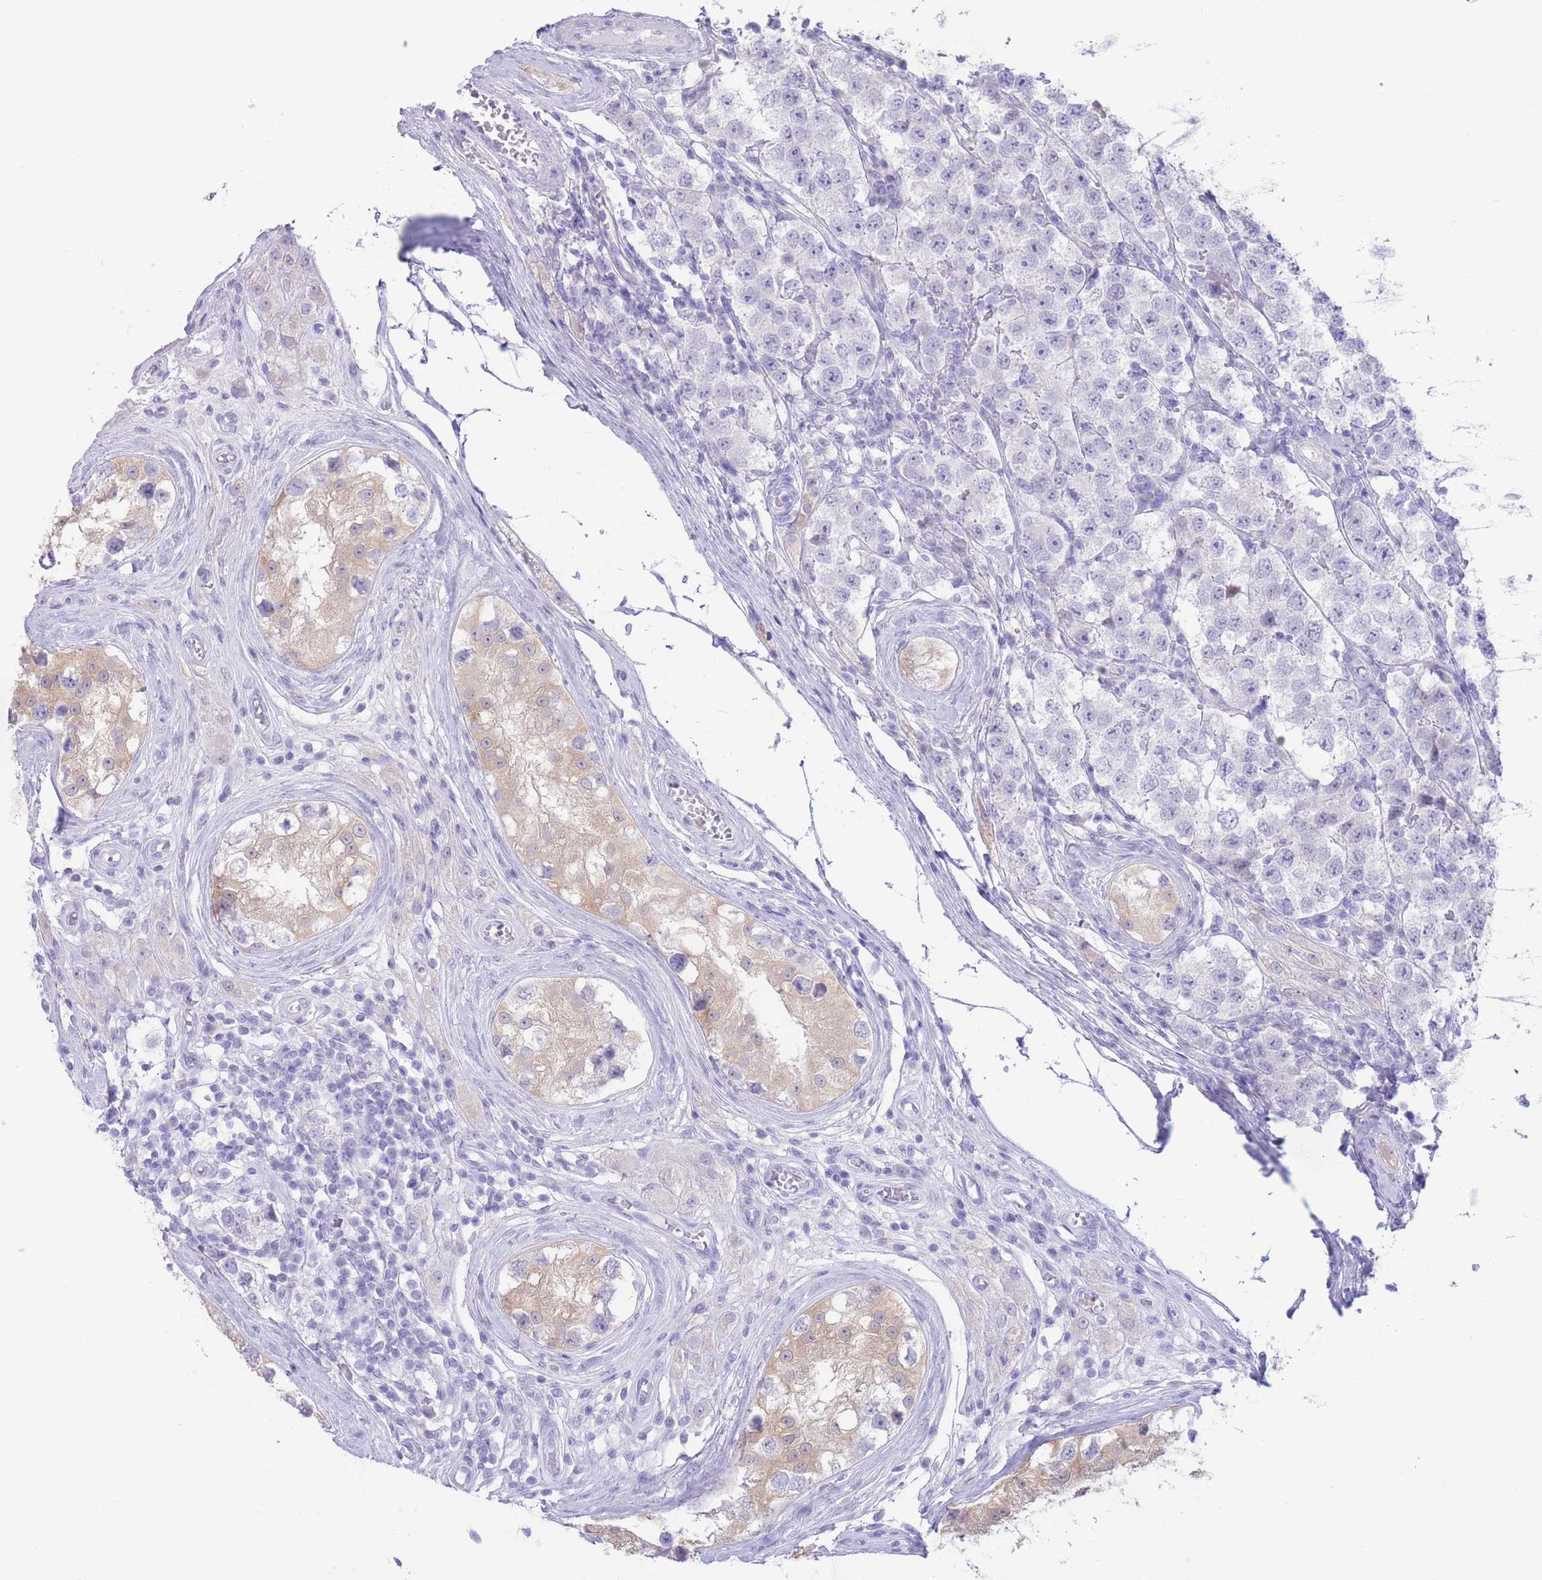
{"staining": {"intensity": "negative", "quantity": "none", "location": "none"}, "tissue": "testis cancer", "cell_type": "Tumor cells", "image_type": "cancer", "snomed": [{"axis": "morphology", "description": "Seminoma, NOS"}, {"axis": "topography", "description": "Testis"}], "caption": "Immunohistochemistry micrograph of neoplastic tissue: testis seminoma stained with DAB (3,3'-diaminobenzidine) displays no significant protein positivity in tumor cells.", "gene": "FAH", "patient": {"sex": "male", "age": 34}}